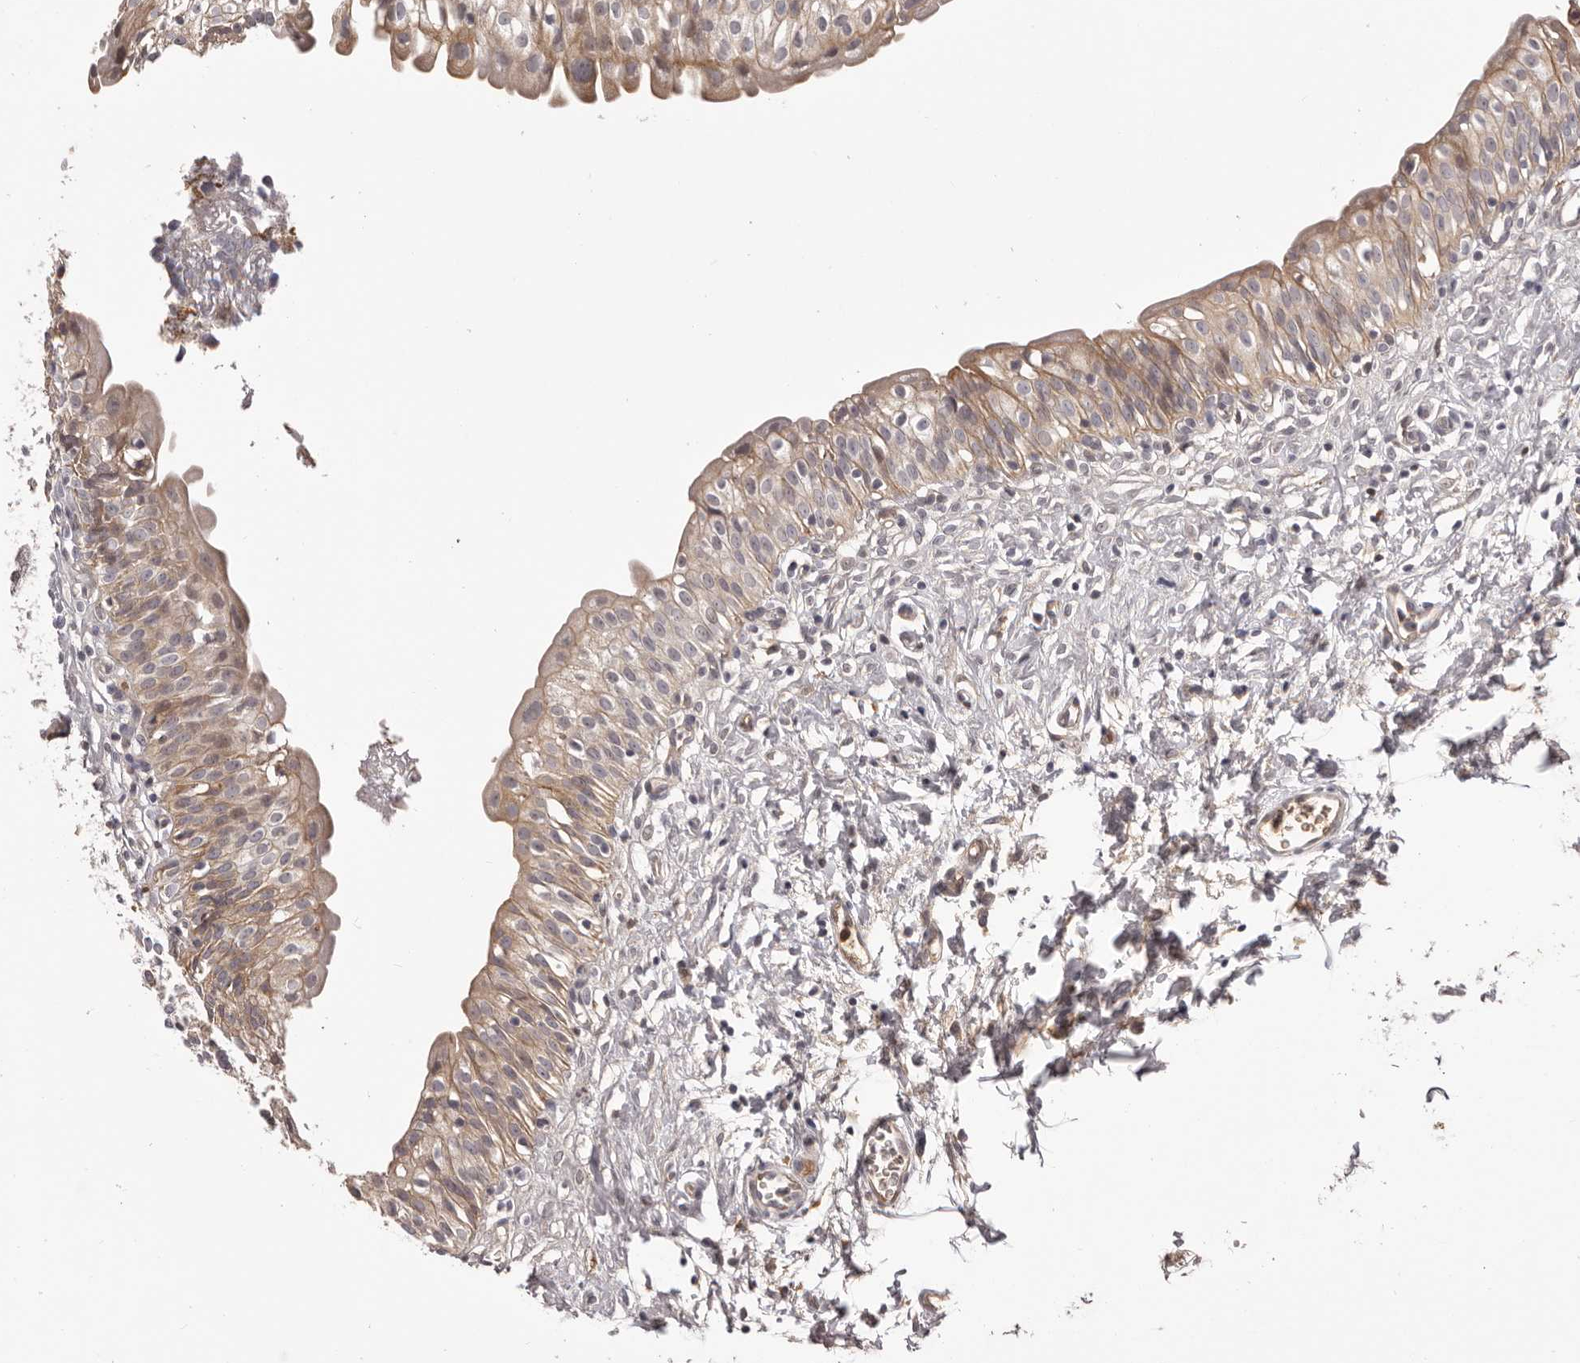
{"staining": {"intensity": "moderate", "quantity": "25%-75%", "location": "cytoplasmic/membranous"}, "tissue": "urinary bladder", "cell_type": "Urothelial cells", "image_type": "normal", "snomed": [{"axis": "morphology", "description": "Normal tissue, NOS"}, {"axis": "topography", "description": "Urinary bladder"}], "caption": "Immunohistochemistry (IHC) staining of benign urinary bladder, which exhibits medium levels of moderate cytoplasmic/membranous expression in about 25%-75% of urothelial cells indicating moderate cytoplasmic/membranous protein positivity. The staining was performed using DAB (3,3'-diaminobenzidine) (brown) for protein detection and nuclei were counterstained in hematoxylin (blue).", "gene": "OTUD3", "patient": {"sex": "male", "age": 51}}